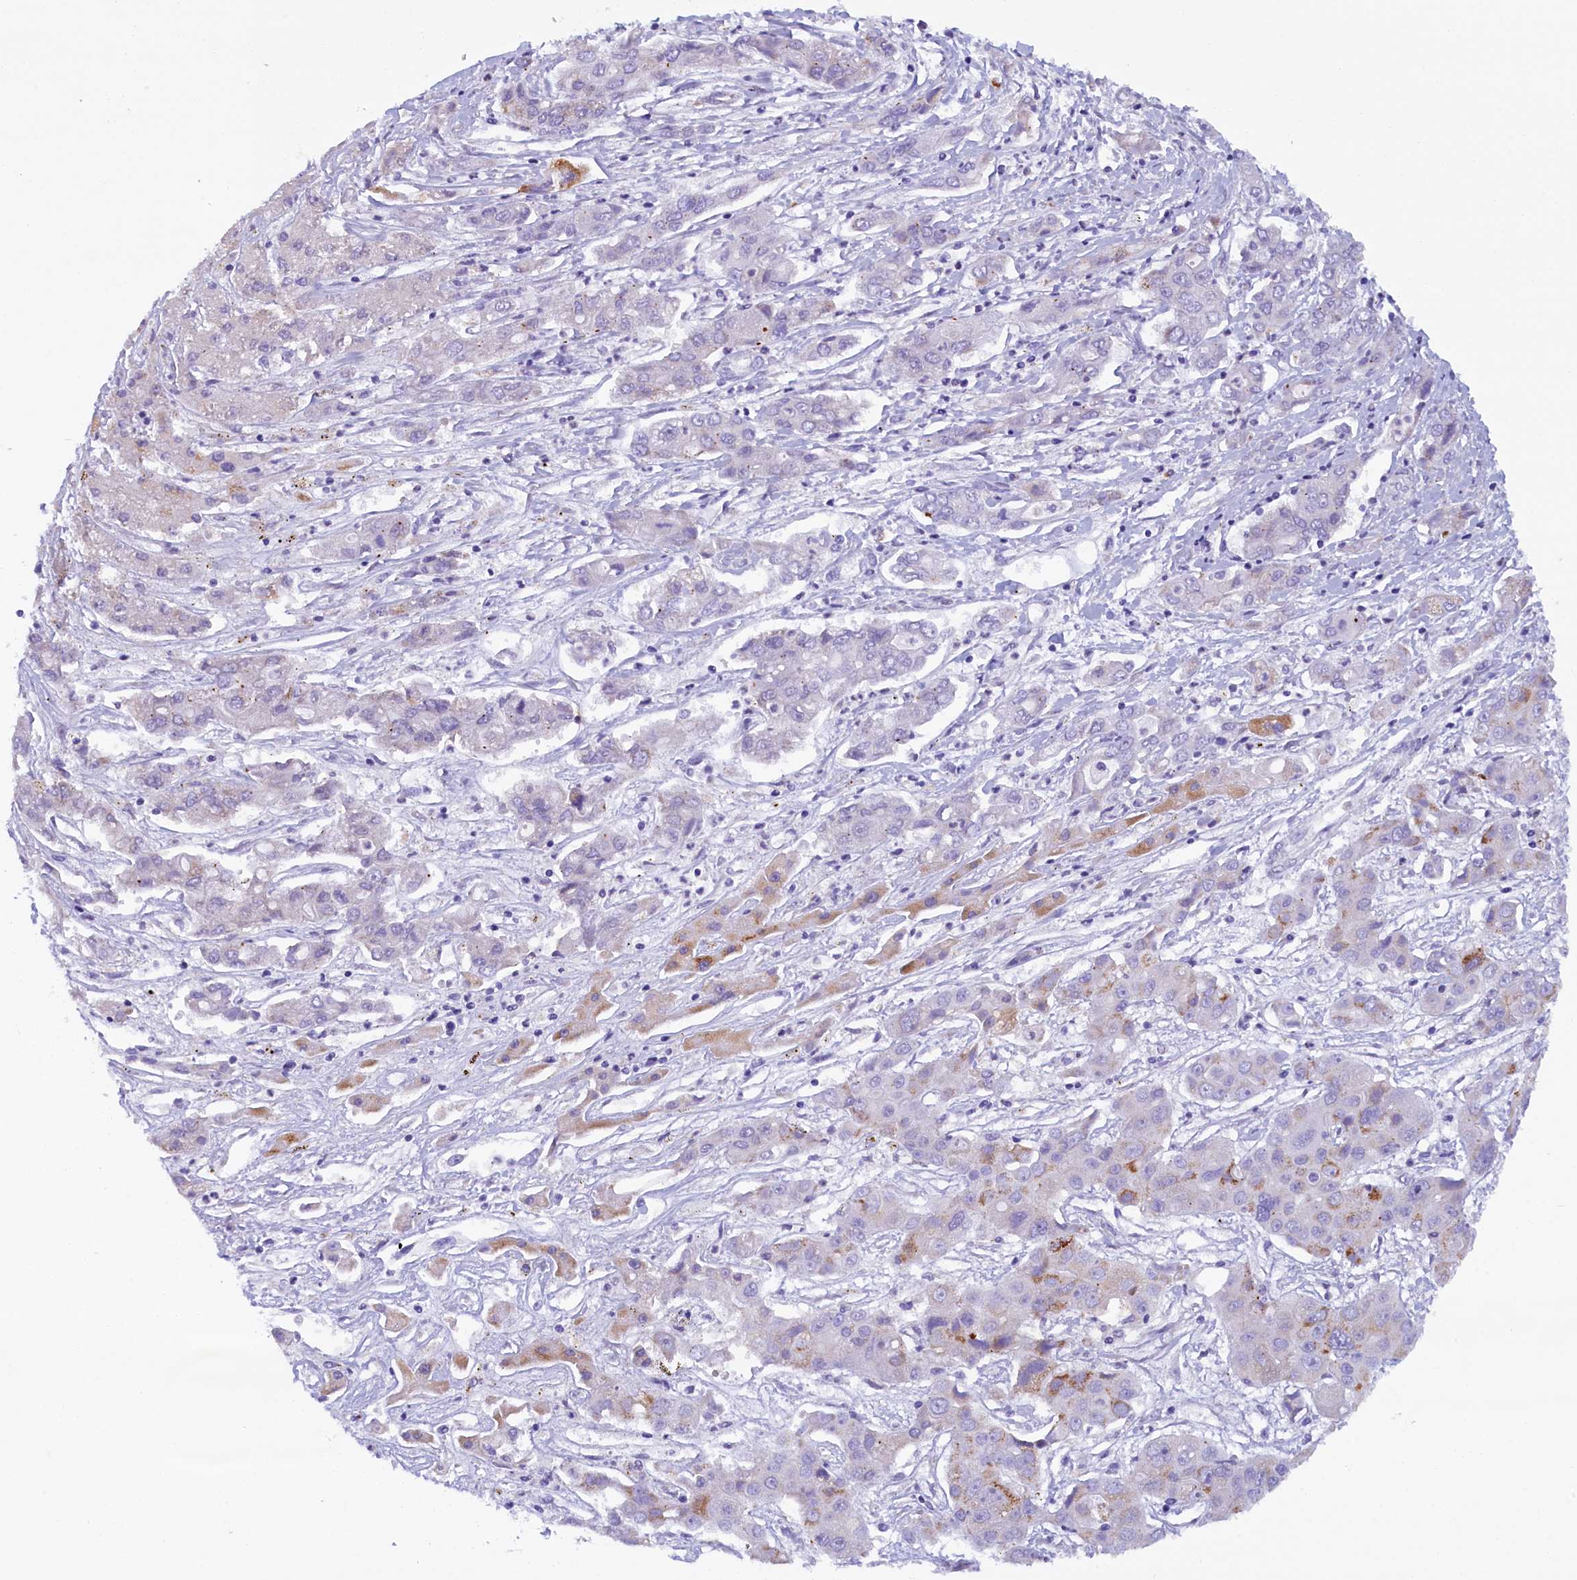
{"staining": {"intensity": "moderate", "quantity": "<25%", "location": "cytoplasmic/membranous"}, "tissue": "liver cancer", "cell_type": "Tumor cells", "image_type": "cancer", "snomed": [{"axis": "morphology", "description": "Cholangiocarcinoma"}, {"axis": "topography", "description": "Liver"}], "caption": "High-magnification brightfield microscopy of liver cancer (cholangiocarcinoma) stained with DAB (brown) and counterstained with hematoxylin (blue). tumor cells exhibit moderate cytoplasmic/membranous staining is identified in about<25% of cells. (DAB IHC with brightfield microscopy, high magnification).", "gene": "RTTN", "patient": {"sex": "male", "age": 67}}